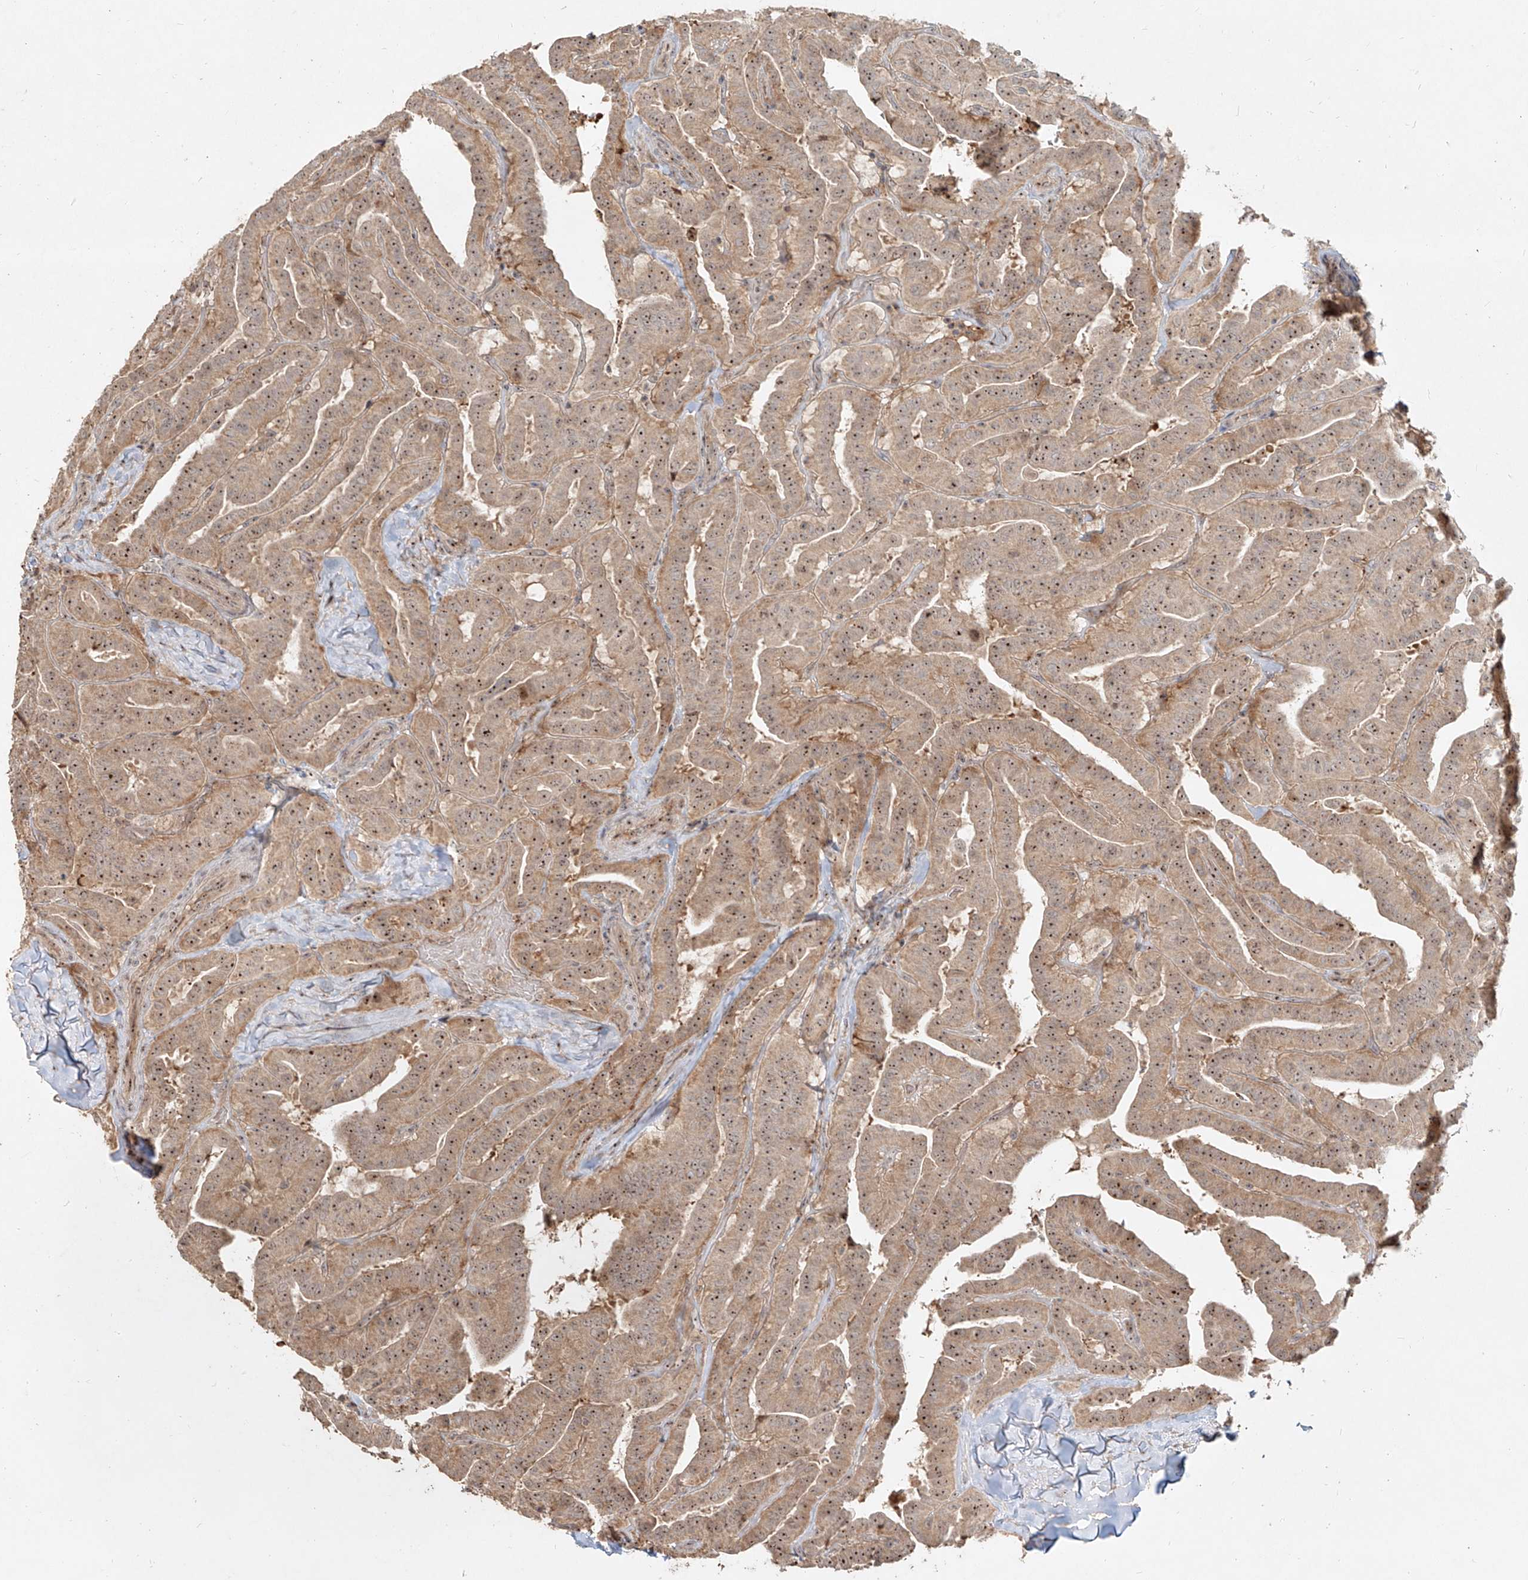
{"staining": {"intensity": "moderate", "quantity": ">75%", "location": "cytoplasmic/membranous,nuclear"}, "tissue": "thyroid cancer", "cell_type": "Tumor cells", "image_type": "cancer", "snomed": [{"axis": "morphology", "description": "Papillary adenocarcinoma, NOS"}, {"axis": "topography", "description": "Thyroid gland"}], "caption": "Immunohistochemistry (IHC) histopathology image of neoplastic tissue: thyroid cancer (papillary adenocarcinoma) stained using immunohistochemistry (IHC) exhibits medium levels of moderate protein expression localized specifically in the cytoplasmic/membranous and nuclear of tumor cells, appearing as a cytoplasmic/membranous and nuclear brown color.", "gene": "BYSL", "patient": {"sex": "male", "age": 77}}